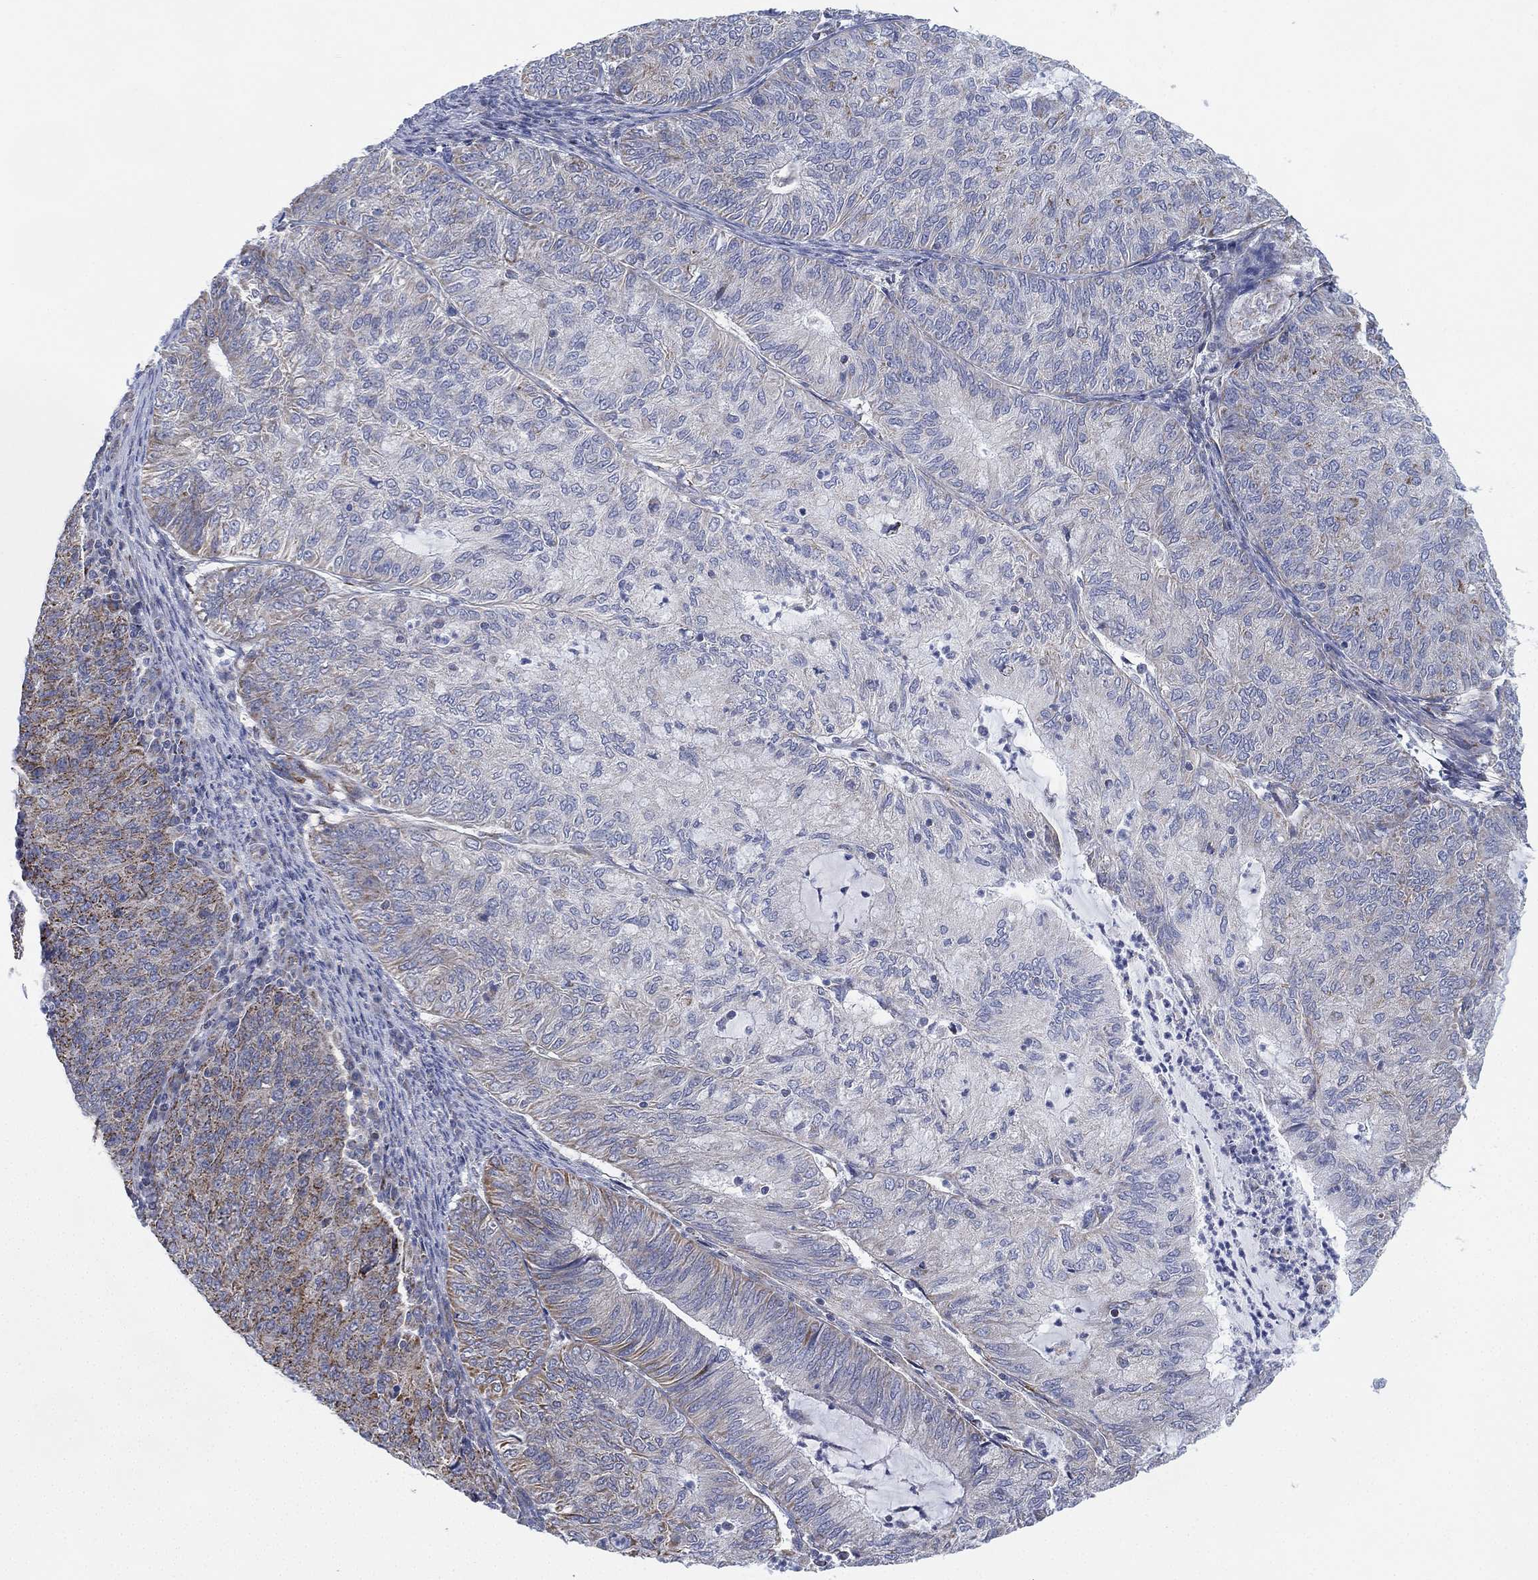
{"staining": {"intensity": "weak", "quantity": "<25%", "location": "cytoplasmic/membranous"}, "tissue": "endometrial cancer", "cell_type": "Tumor cells", "image_type": "cancer", "snomed": [{"axis": "morphology", "description": "Adenocarcinoma, NOS"}, {"axis": "topography", "description": "Endometrium"}], "caption": "There is no significant expression in tumor cells of endometrial cancer. (DAB immunohistochemistry with hematoxylin counter stain).", "gene": "INA", "patient": {"sex": "female", "age": 82}}